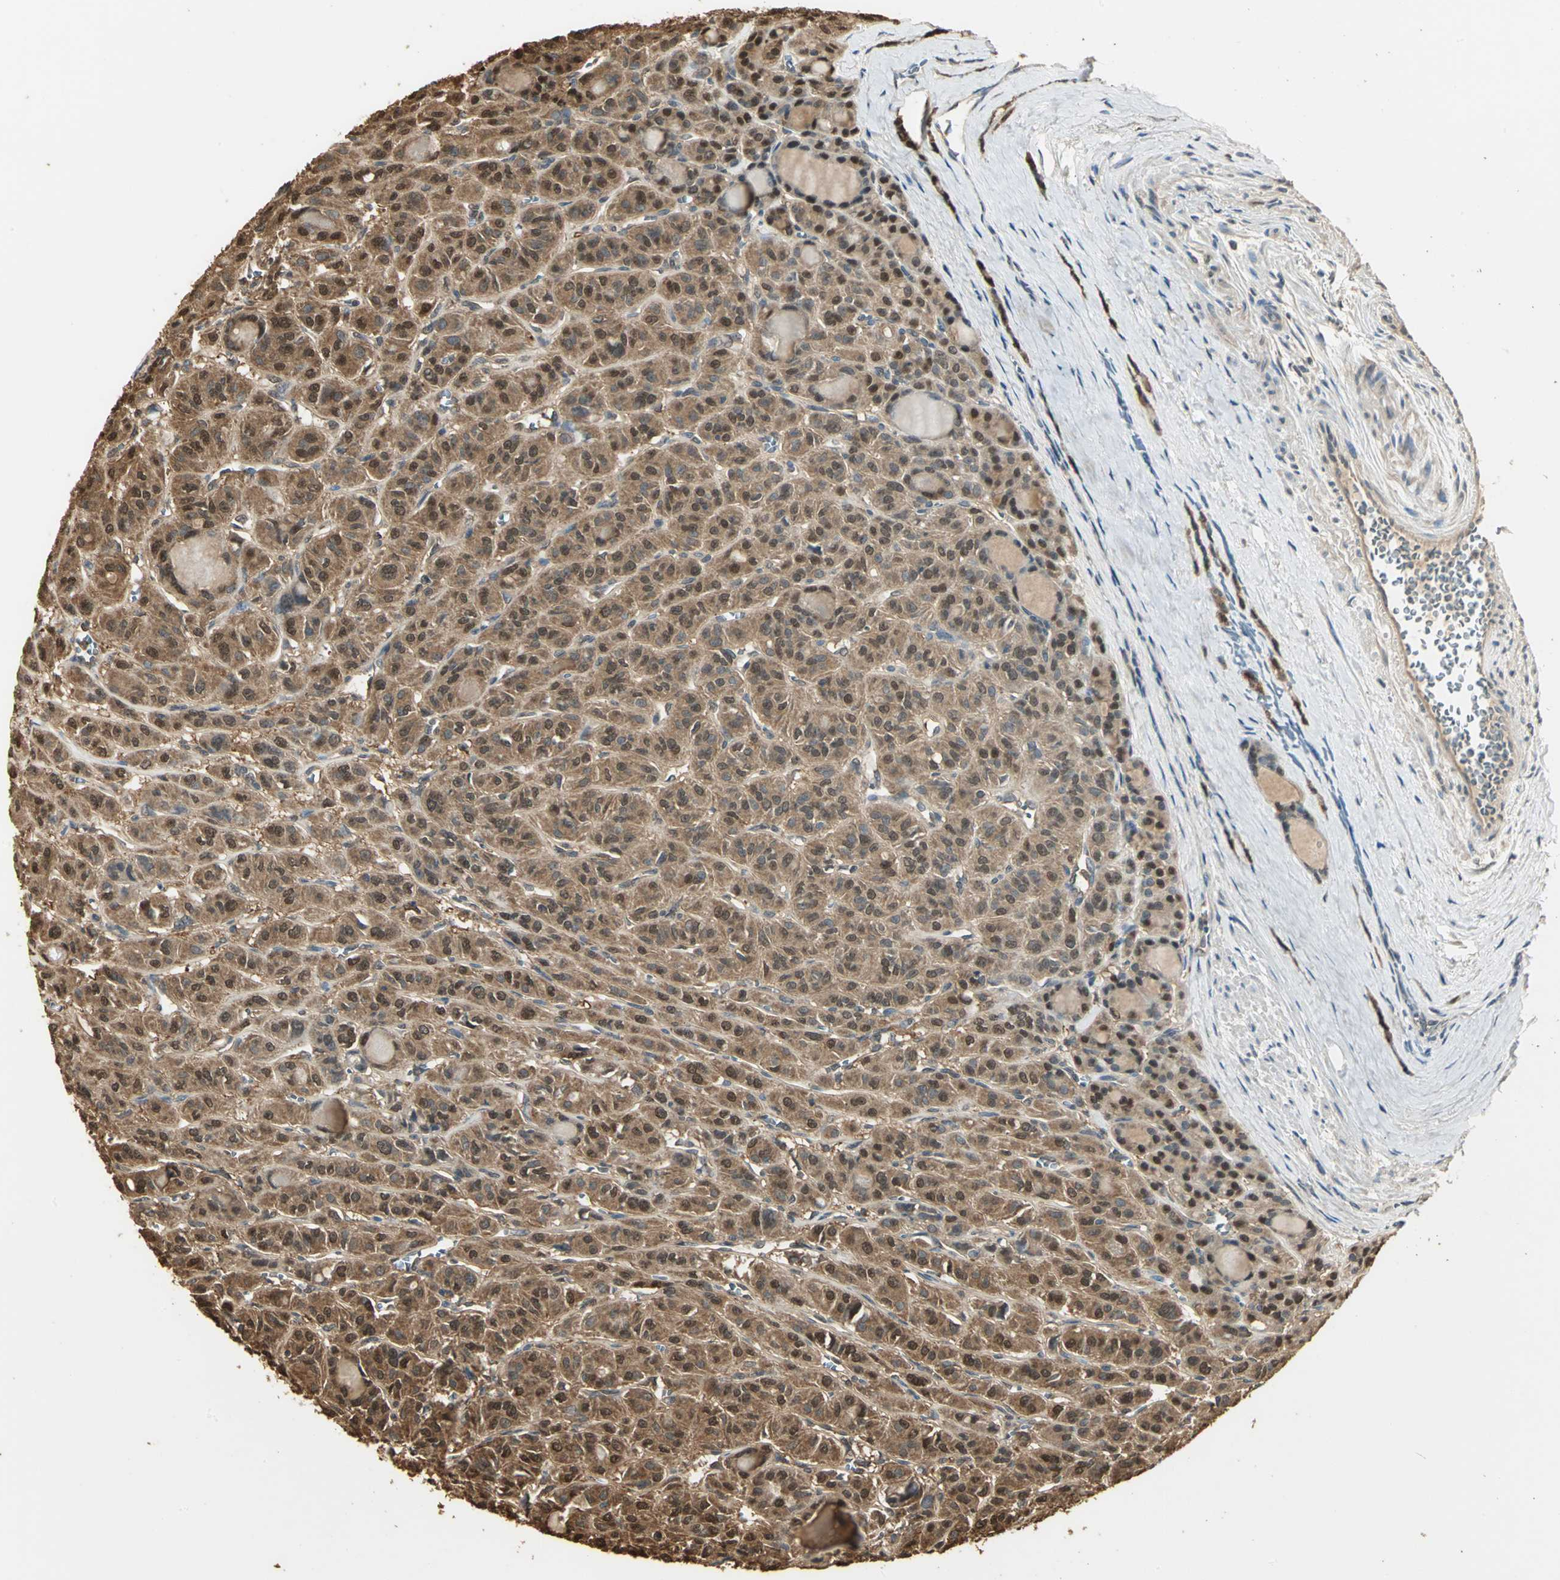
{"staining": {"intensity": "moderate", "quantity": ">75%", "location": "cytoplasmic/membranous,nuclear"}, "tissue": "thyroid cancer", "cell_type": "Tumor cells", "image_type": "cancer", "snomed": [{"axis": "morphology", "description": "Follicular adenoma carcinoma, NOS"}, {"axis": "topography", "description": "Thyroid gland"}], "caption": "A high-resolution image shows immunohistochemistry (IHC) staining of thyroid follicular adenoma carcinoma, which displays moderate cytoplasmic/membranous and nuclear expression in approximately >75% of tumor cells. (Brightfield microscopy of DAB IHC at high magnification).", "gene": "PARK7", "patient": {"sex": "female", "age": 71}}